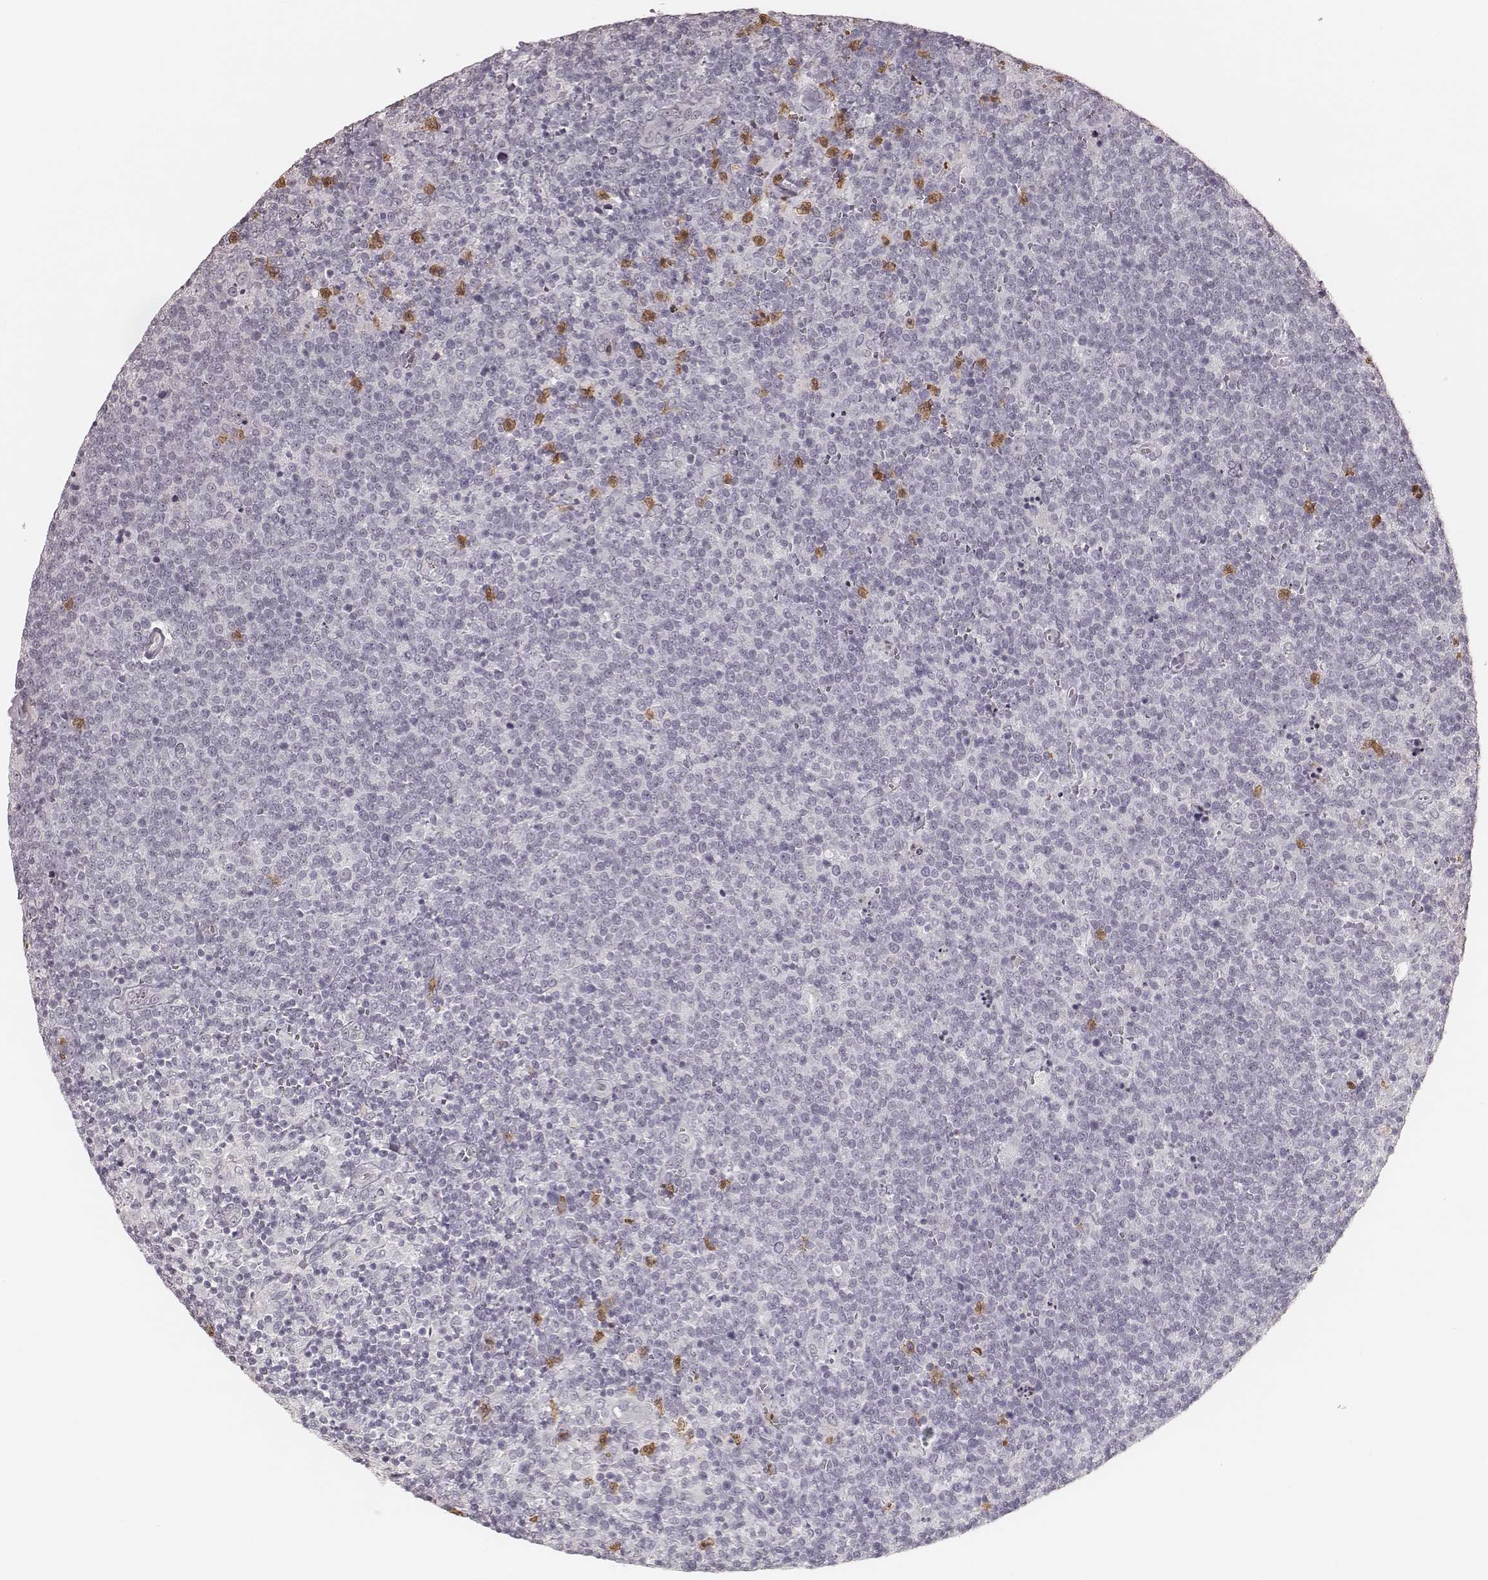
{"staining": {"intensity": "negative", "quantity": "none", "location": "none"}, "tissue": "lymphoma", "cell_type": "Tumor cells", "image_type": "cancer", "snomed": [{"axis": "morphology", "description": "Malignant lymphoma, non-Hodgkin's type, High grade"}, {"axis": "topography", "description": "Lymph node"}], "caption": "Tumor cells show no significant expression in malignant lymphoma, non-Hodgkin's type (high-grade).", "gene": "KITLG", "patient": {"sex": "male", "age": 61}}